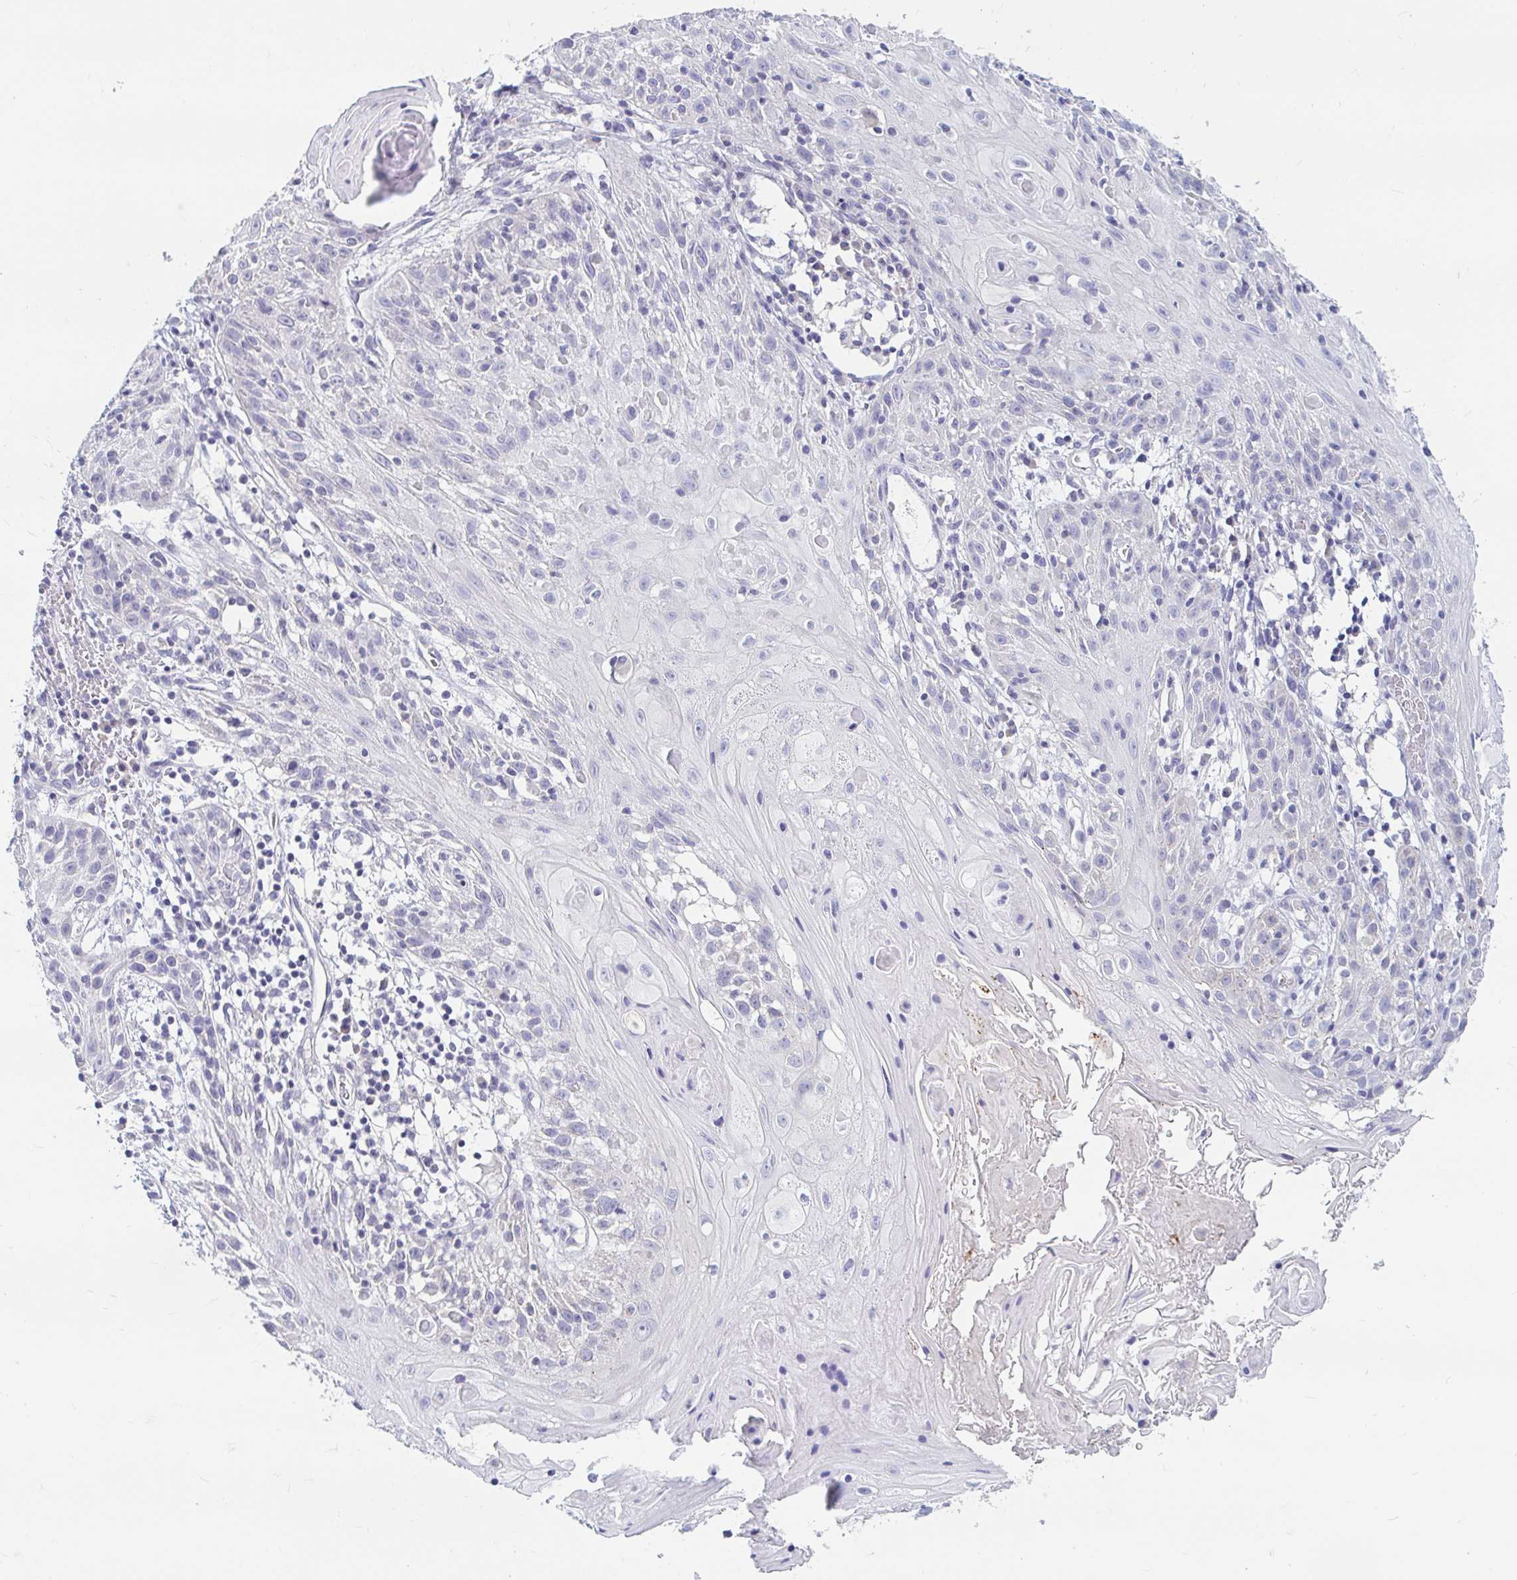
{"staining": {"intensity": "negative", "quantity": "none", "location": "none"}, "tissue": "skin cancer", "cell_type": "Tumor cells", "image_type": "cancer", "snomed": [{"axis": "morphology", "description": "Squamous cell carcinoma, NOS"}, {"axis": "topography", "description": "Skin"}, {"axis": "topography", "description": "Vulva"}], "caption": "A micrograph of human squamous cell carcinoma (skin) is negative for staining in tumor cells. The staining is performed using DAB brown chromogen with nuclei counter-stained in using hematoxylin.", "gene": "ADH1A", "patient": {"sex": "female", "age": 76}}